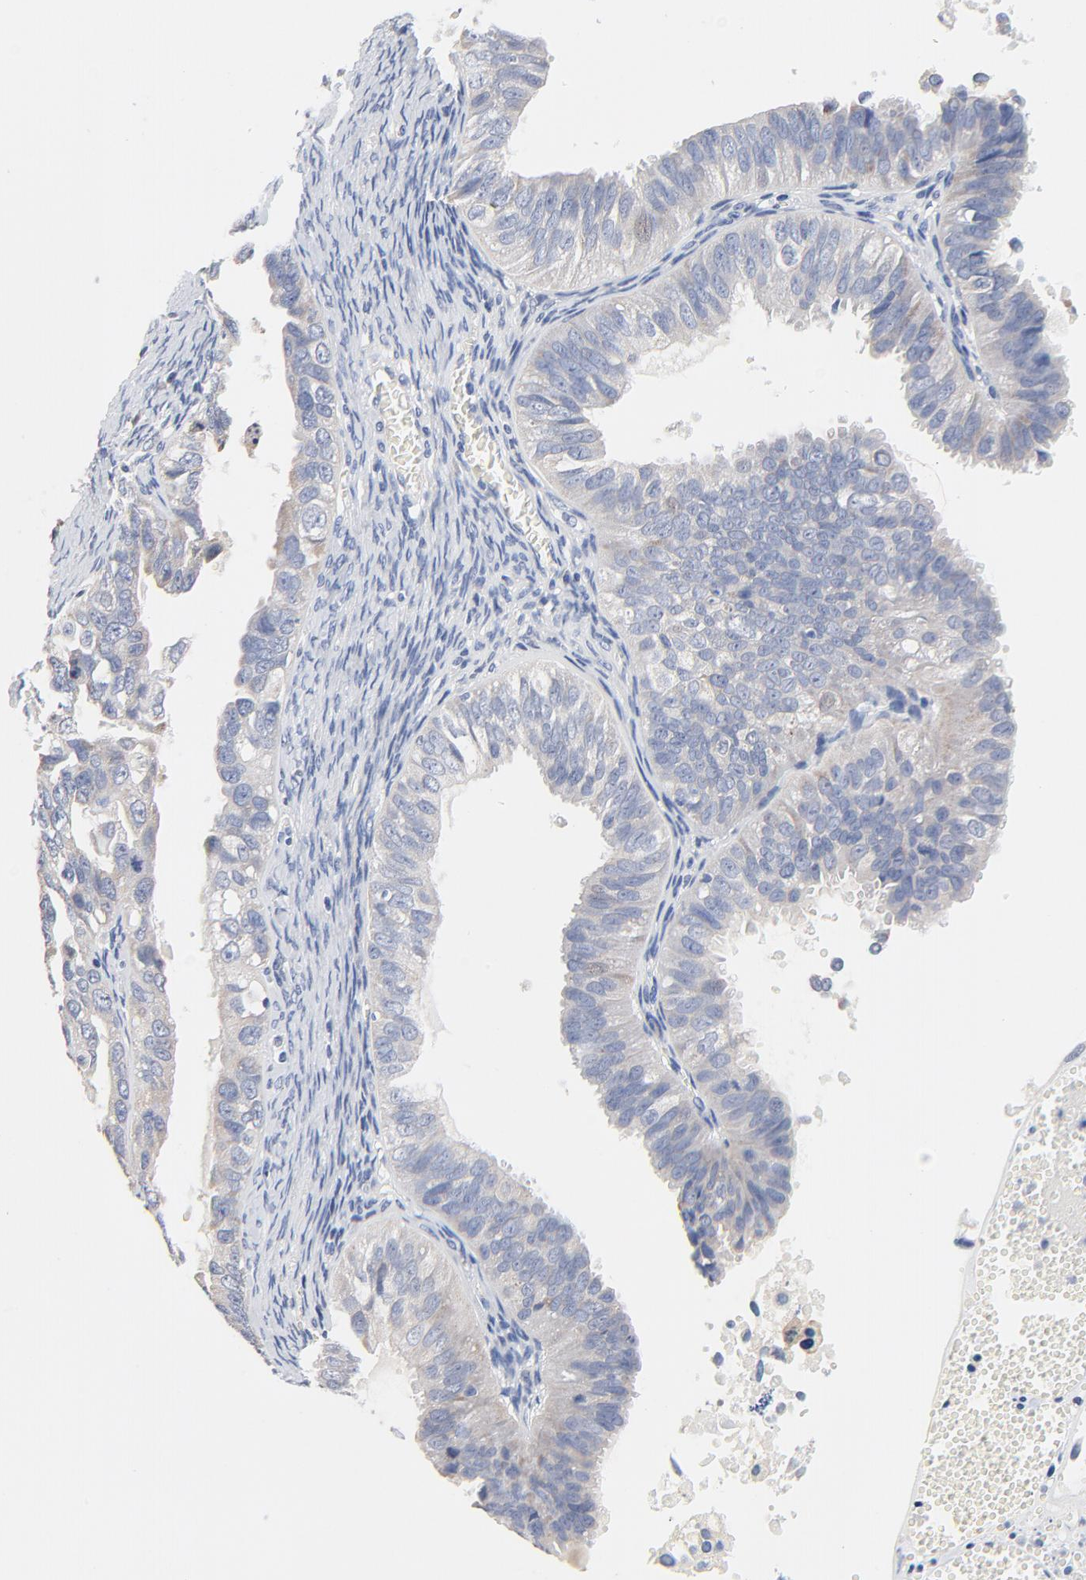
{"staining": {"intensity": "weak", "quantity": ">75%", "location": "cytoplasmic/membranous"}, "tissue": "ovarian cancer", "cell_type": "Tumor cells", "image_type": "cancer", "snomed": [{"axis": "morphology", "description": "Carcinoma, endometroid"}, {"axis": "topography", "description": "Ovary"}], "caption": "Human ovarian cancer (endometroid carcinoma) stained with a brown dye shows weak cytoplasmic/membranous positive staining in about >75% of tumor cells.", "gene": "FBXL5", "patient": {"sex": "female", "age": 85}}